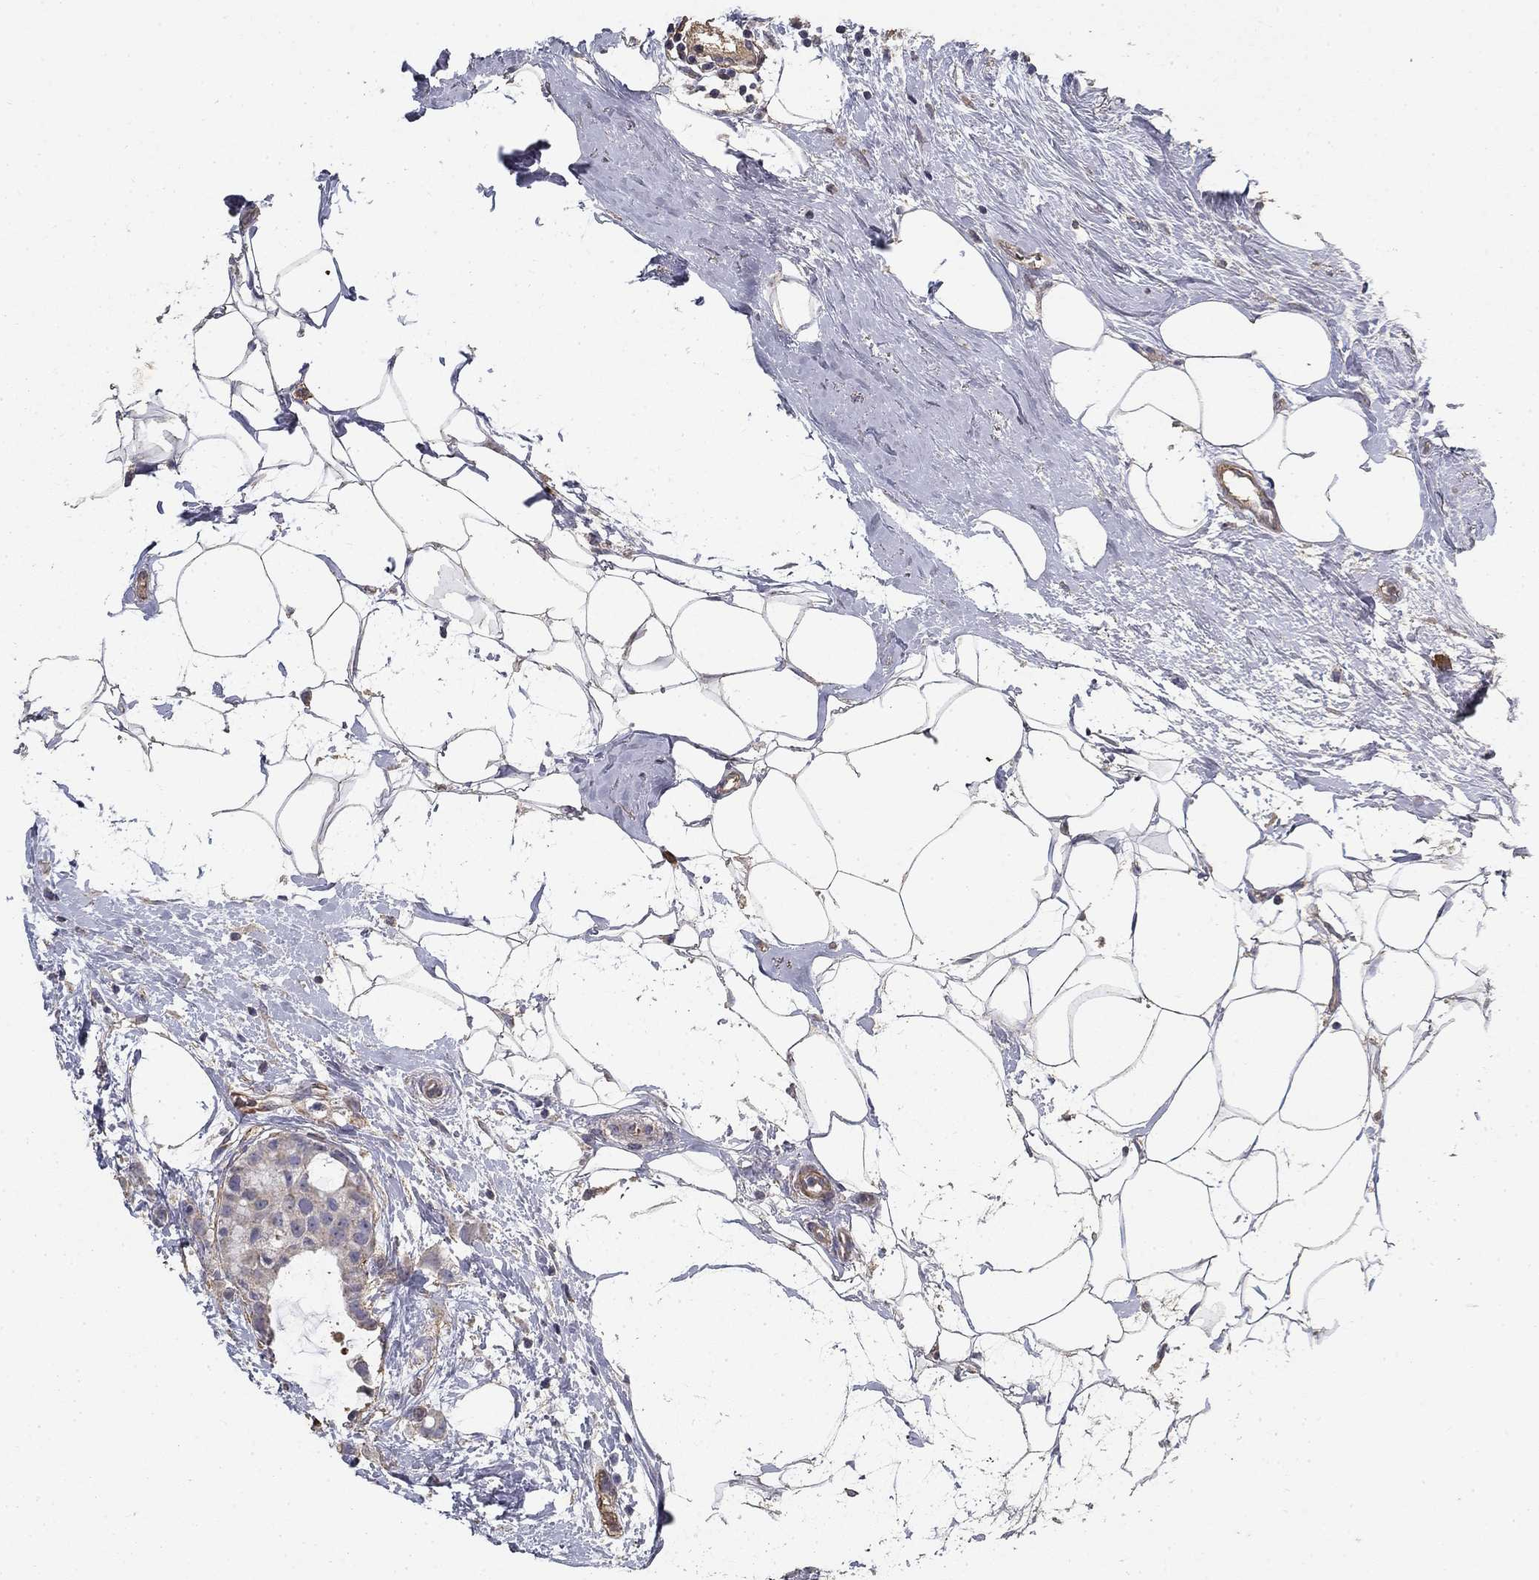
{"staining": {"intensity": "weak", "quantity": "<25%", "location": "cytoplasmic/membranous"}, "tissue": "breast cancer", "cell_type": "Tumor cells", "image_type": "cancer", "snomed": [{"axis": "morphology", "description": "Duct carcinoma"}, {"axis": "topography", "description": "Breast"}], "caption": "The image reveals no staining of tumor cells in intraductal carcinoma (breast).", "gene": "MPP2", "patient": {"sex": "female", "age": 45}}